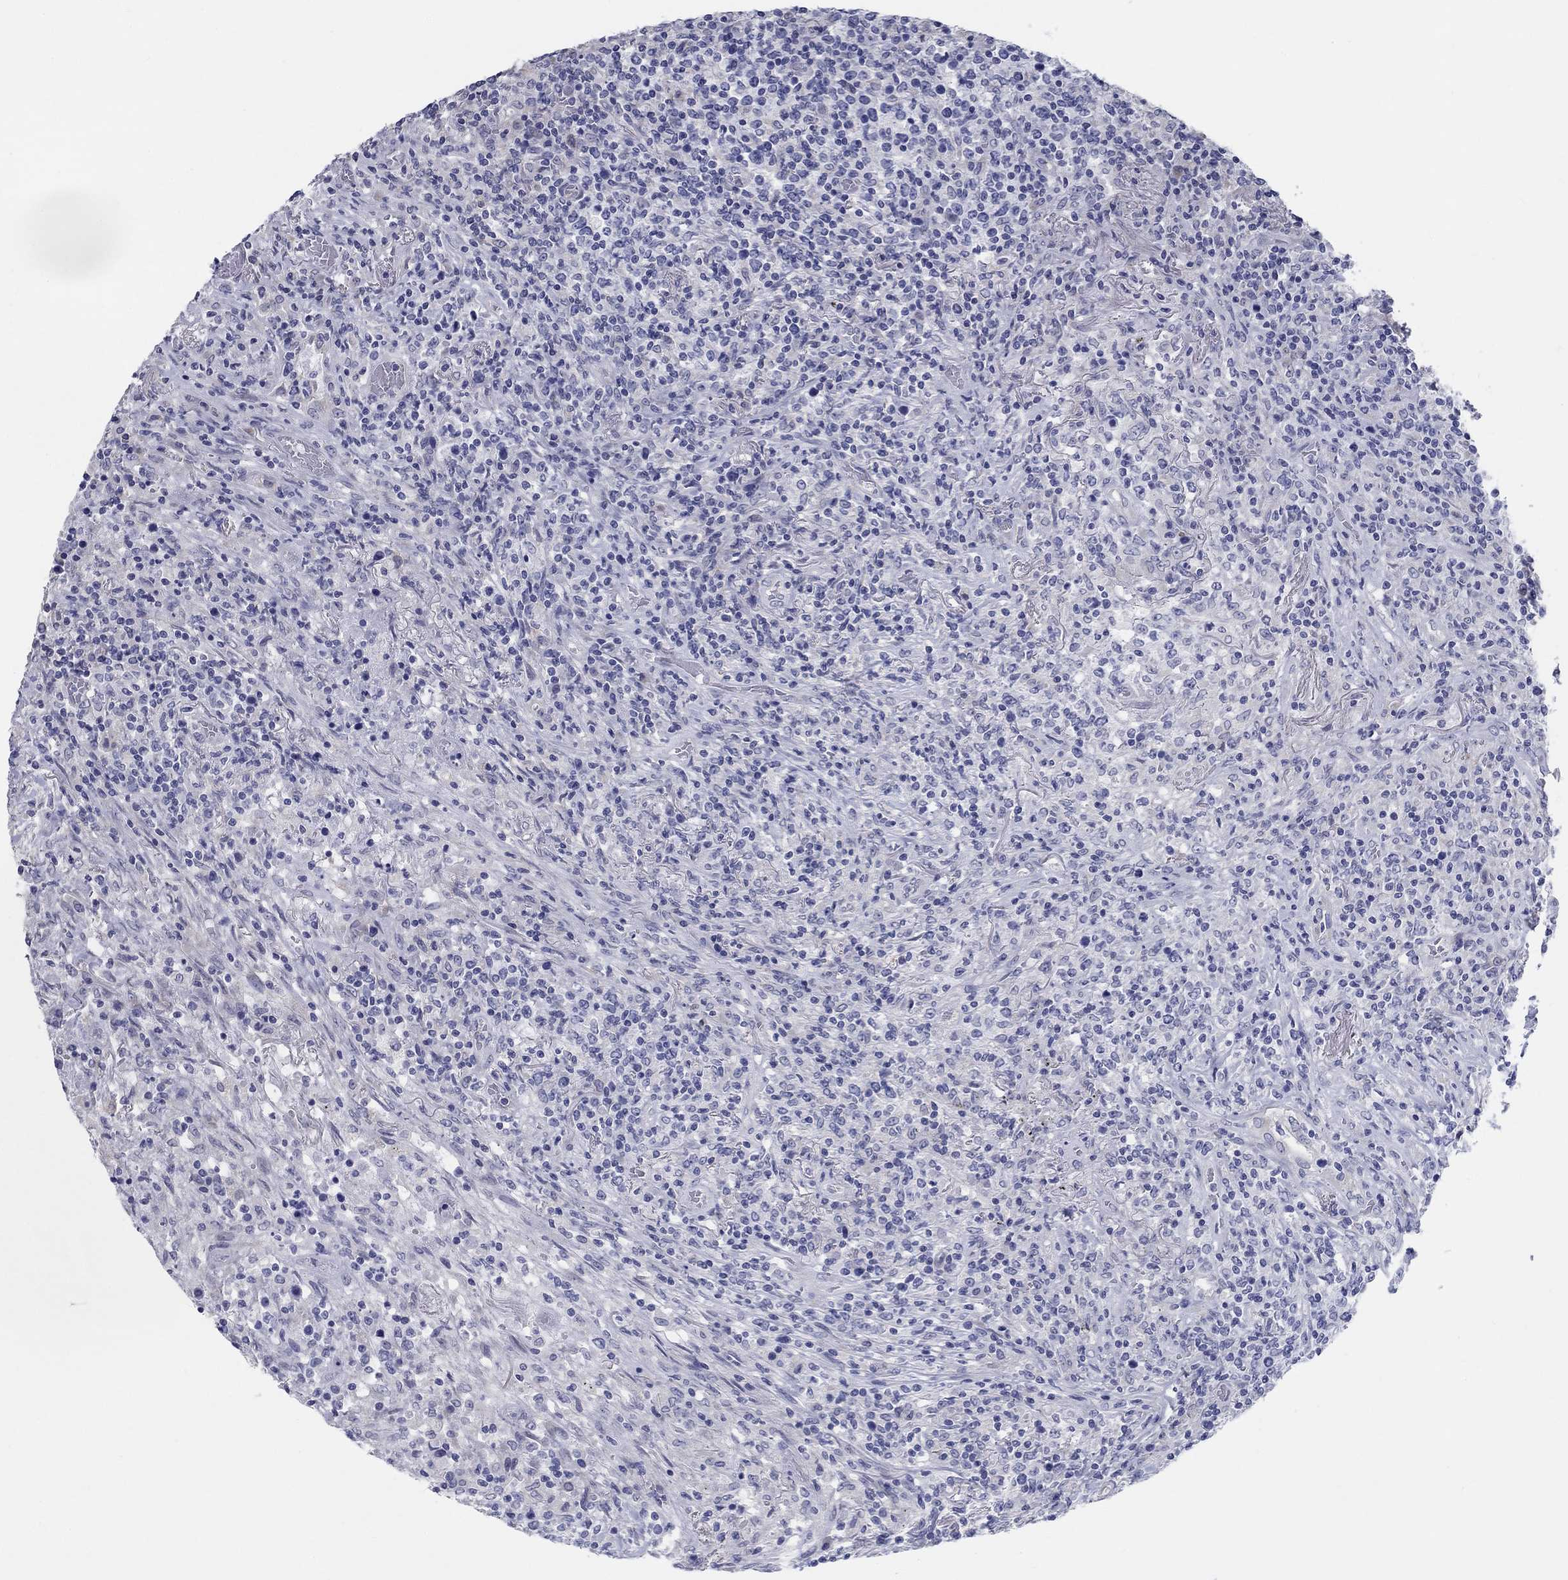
{"staining": {"intensity": "negative", "quantity": "none", "location": "none"}, "tissue": "lymphoma", "cell_type": "Tumor cells", "image_type": "cancer", "snomed": [{"axis": "morphology", "description": "Malignant lymphoma, non-Hodgkin's type, High grade"}, {"axis": "topography", "description": "Lung"}], "caption": "Micrograph shows no protein positivity in tumor cells of lymphoma tissue. Brightfield microscopy of immunohistochemistry (IHC) stained with DAB (3,3'-diaminobenzidine) (brown) and hematoxylin (blue), captured at high magnification.", "gene": "LRRC4C", "patient": {"sex": "male", "age": 79}}